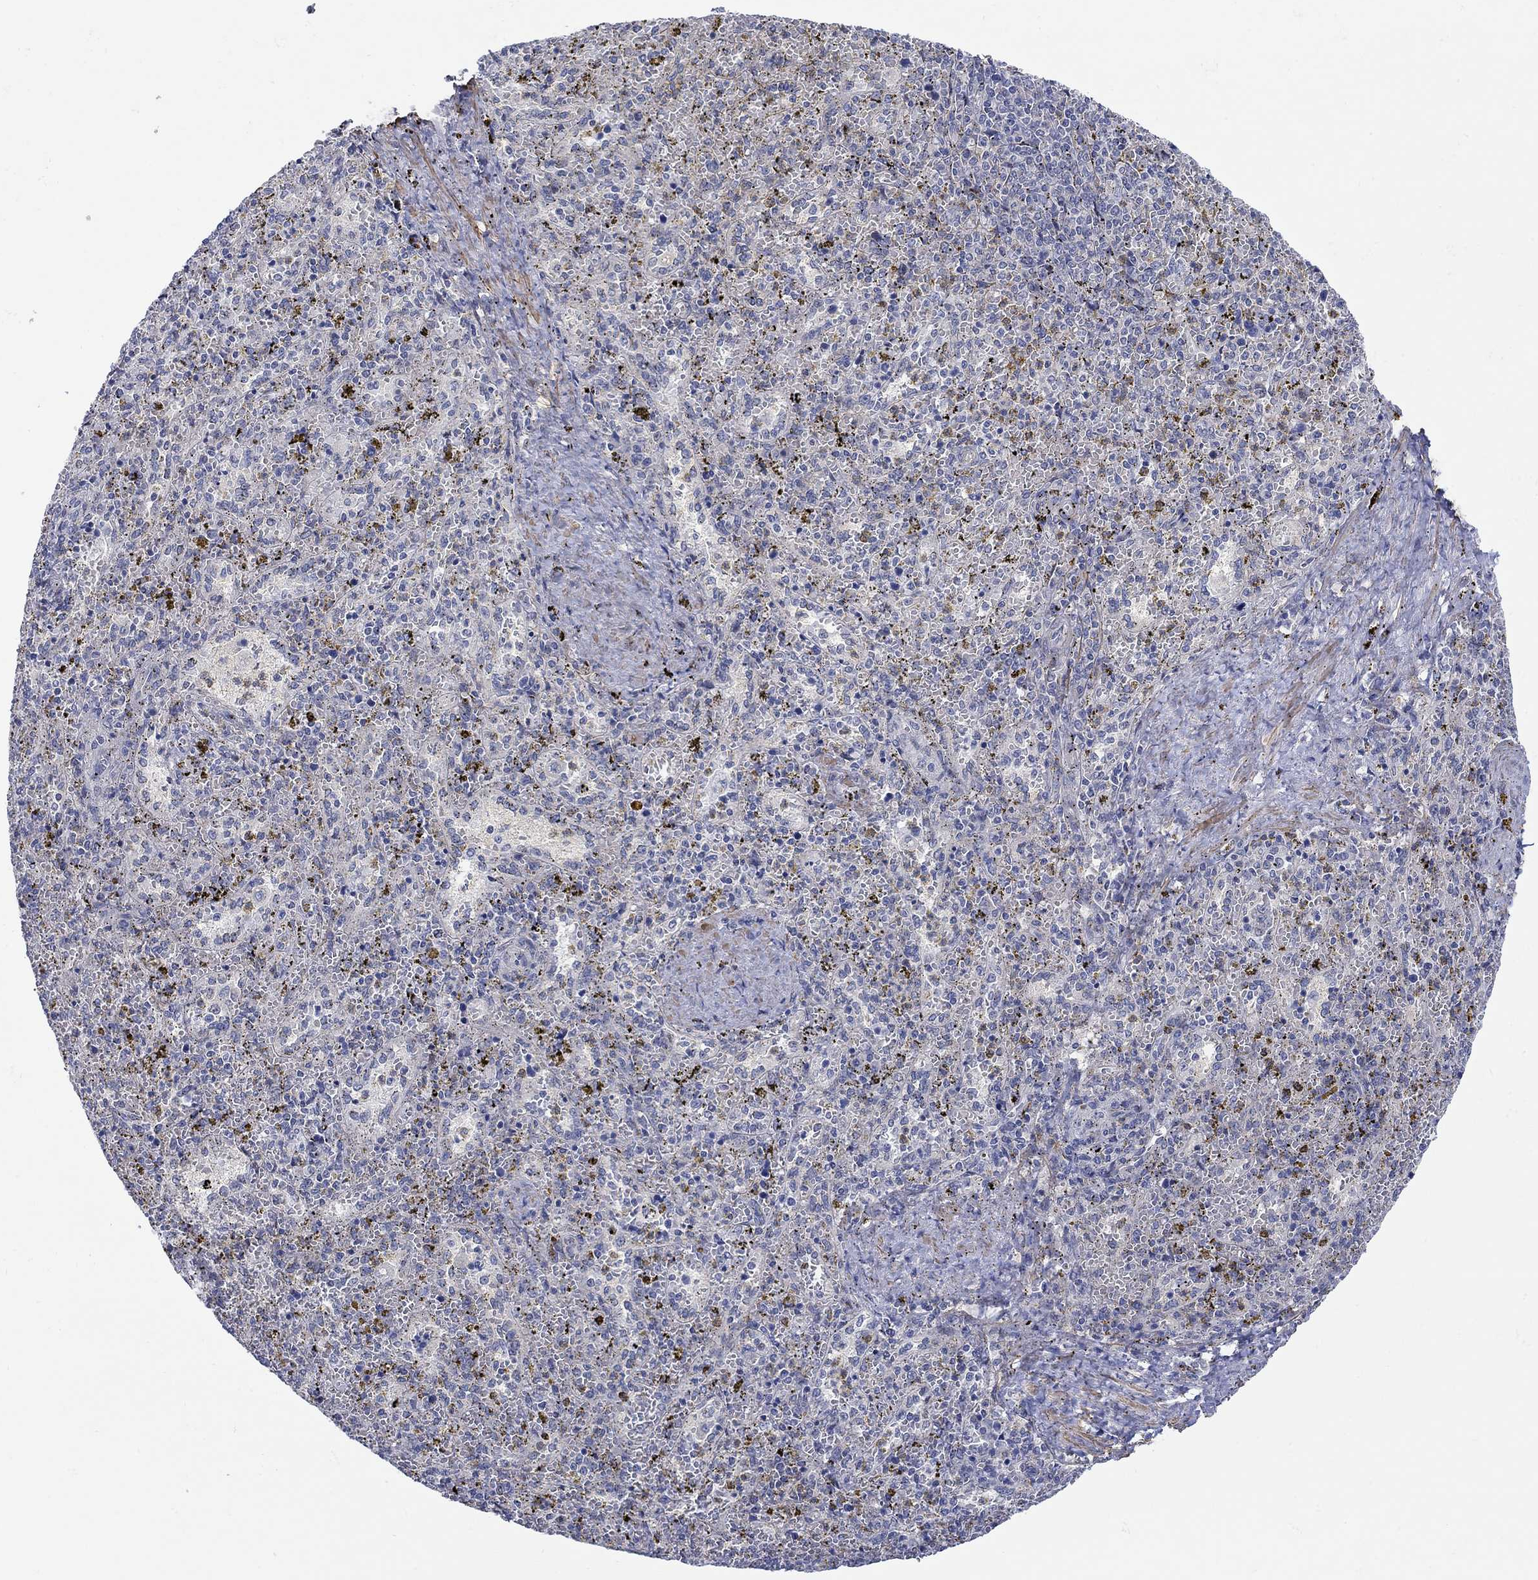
{"staining": {"intensity": "negative", "quantity": "none", "location": "none"}, "tissue": "spleen", "cell_type": "Cells in red pulp", "image_type": "normal", "snomed": [{"axis": "morphology", "description": "Normal tissue, NOS"}, {"axis": "topography", "description": "Spleen"}], "caption": "Immunohistochemistry micrograph of benign human spleen stained for a protein (brown), which reveals no expression in cells in red pulp.", "gene": "SCN7A", "patient": {"sex": "female", "age": 50}}